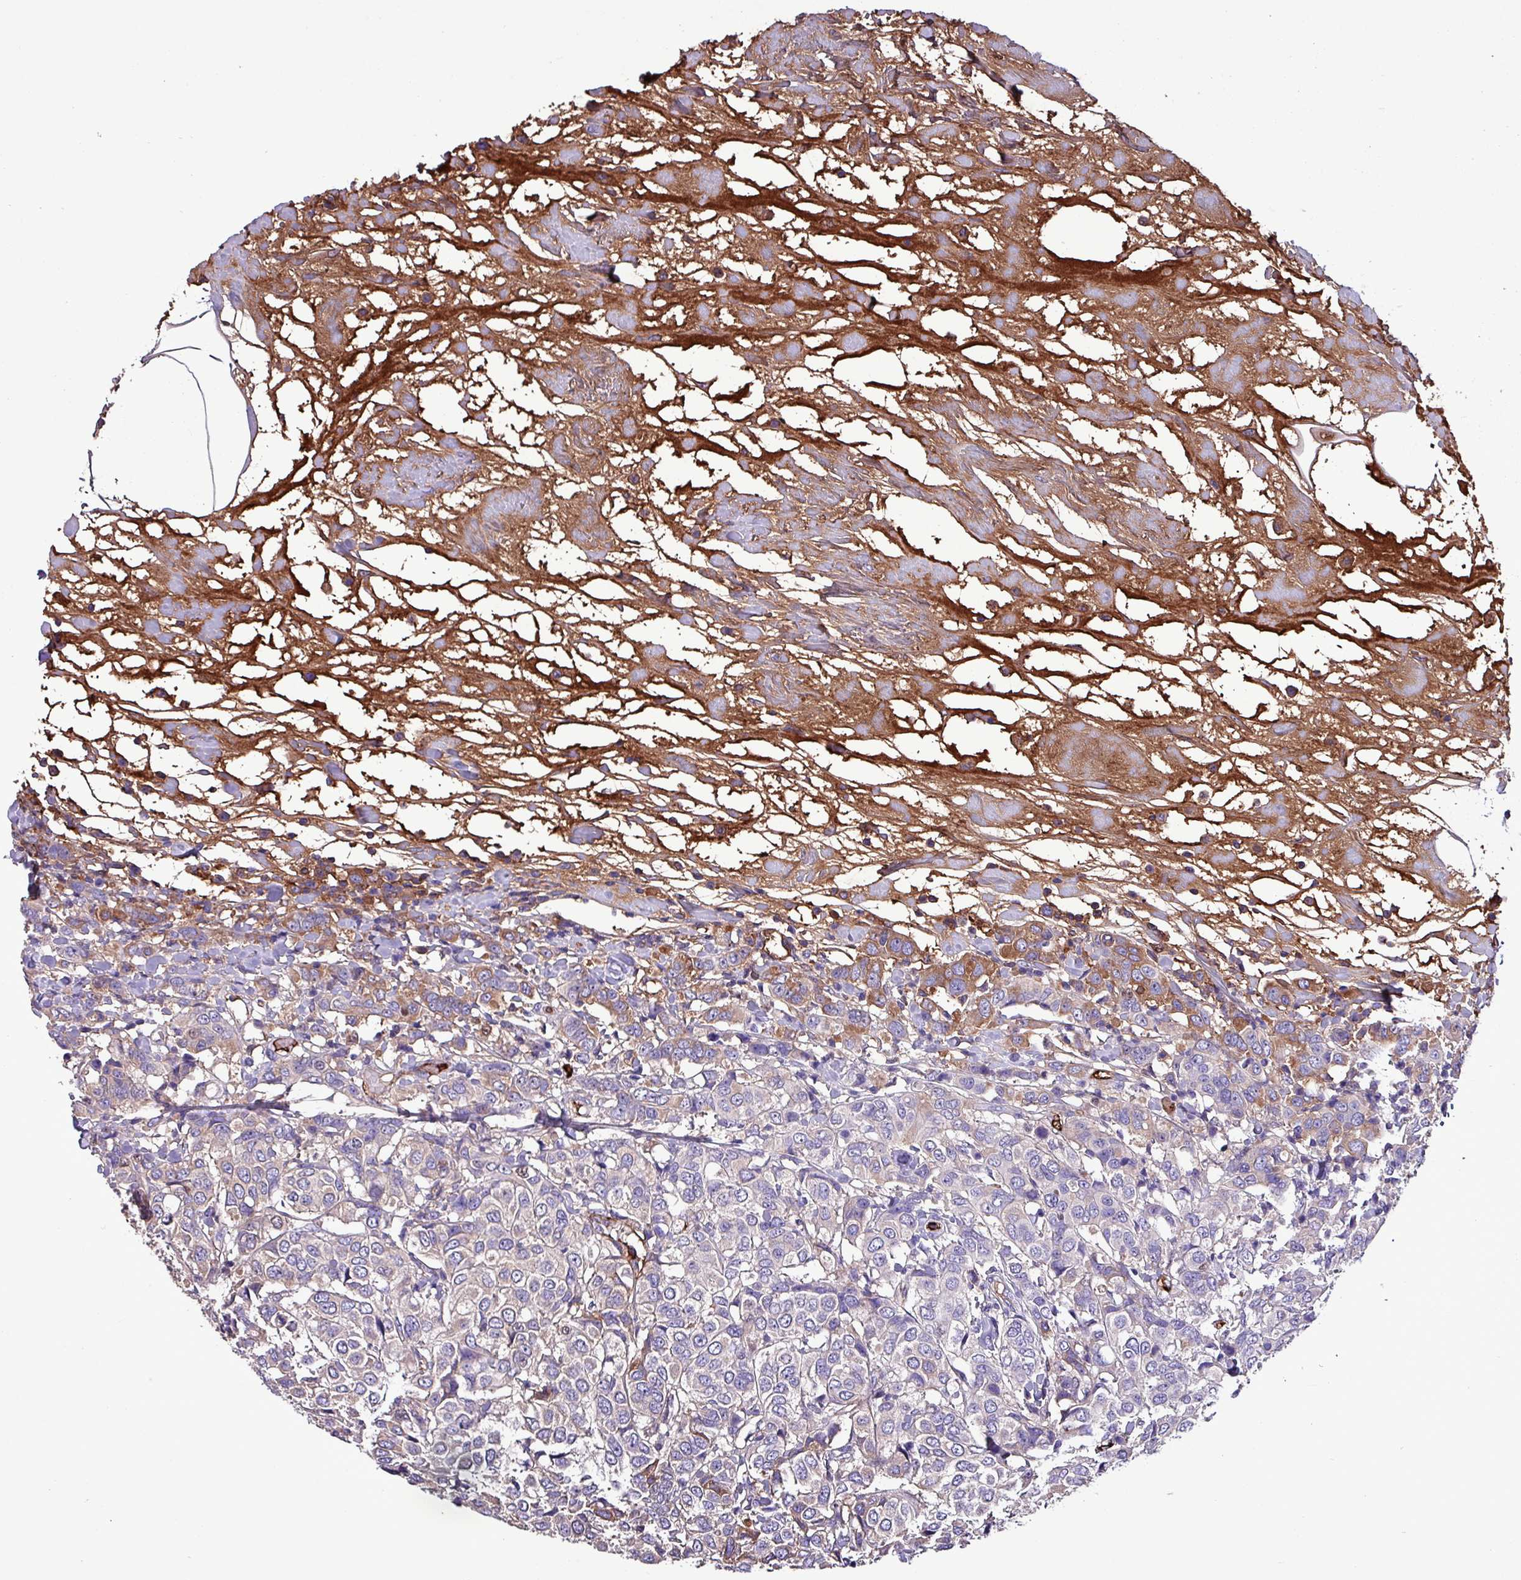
{"staining": {"intensity": "moderate", "quantity": "25%-75%", "location": "cytoplasmic/membranous"}, "tissue": "breast cancer", "cell_type": "Tumor cells", "image_type": "cancer", "snomed": [{"axis": "morphology", "description": "Duct carcinoma"}, {"axis": "topography", "description": "Breast"}], "caption": "Immunohistochemical staining of human invasive ductal carcinoma (breast) reveals medium levels of moderate cytoplasmic/membranous expression in about 25%-75% of tumor cells.", "gene": "HP", "patient": {"sex": "female", "age": 55}}